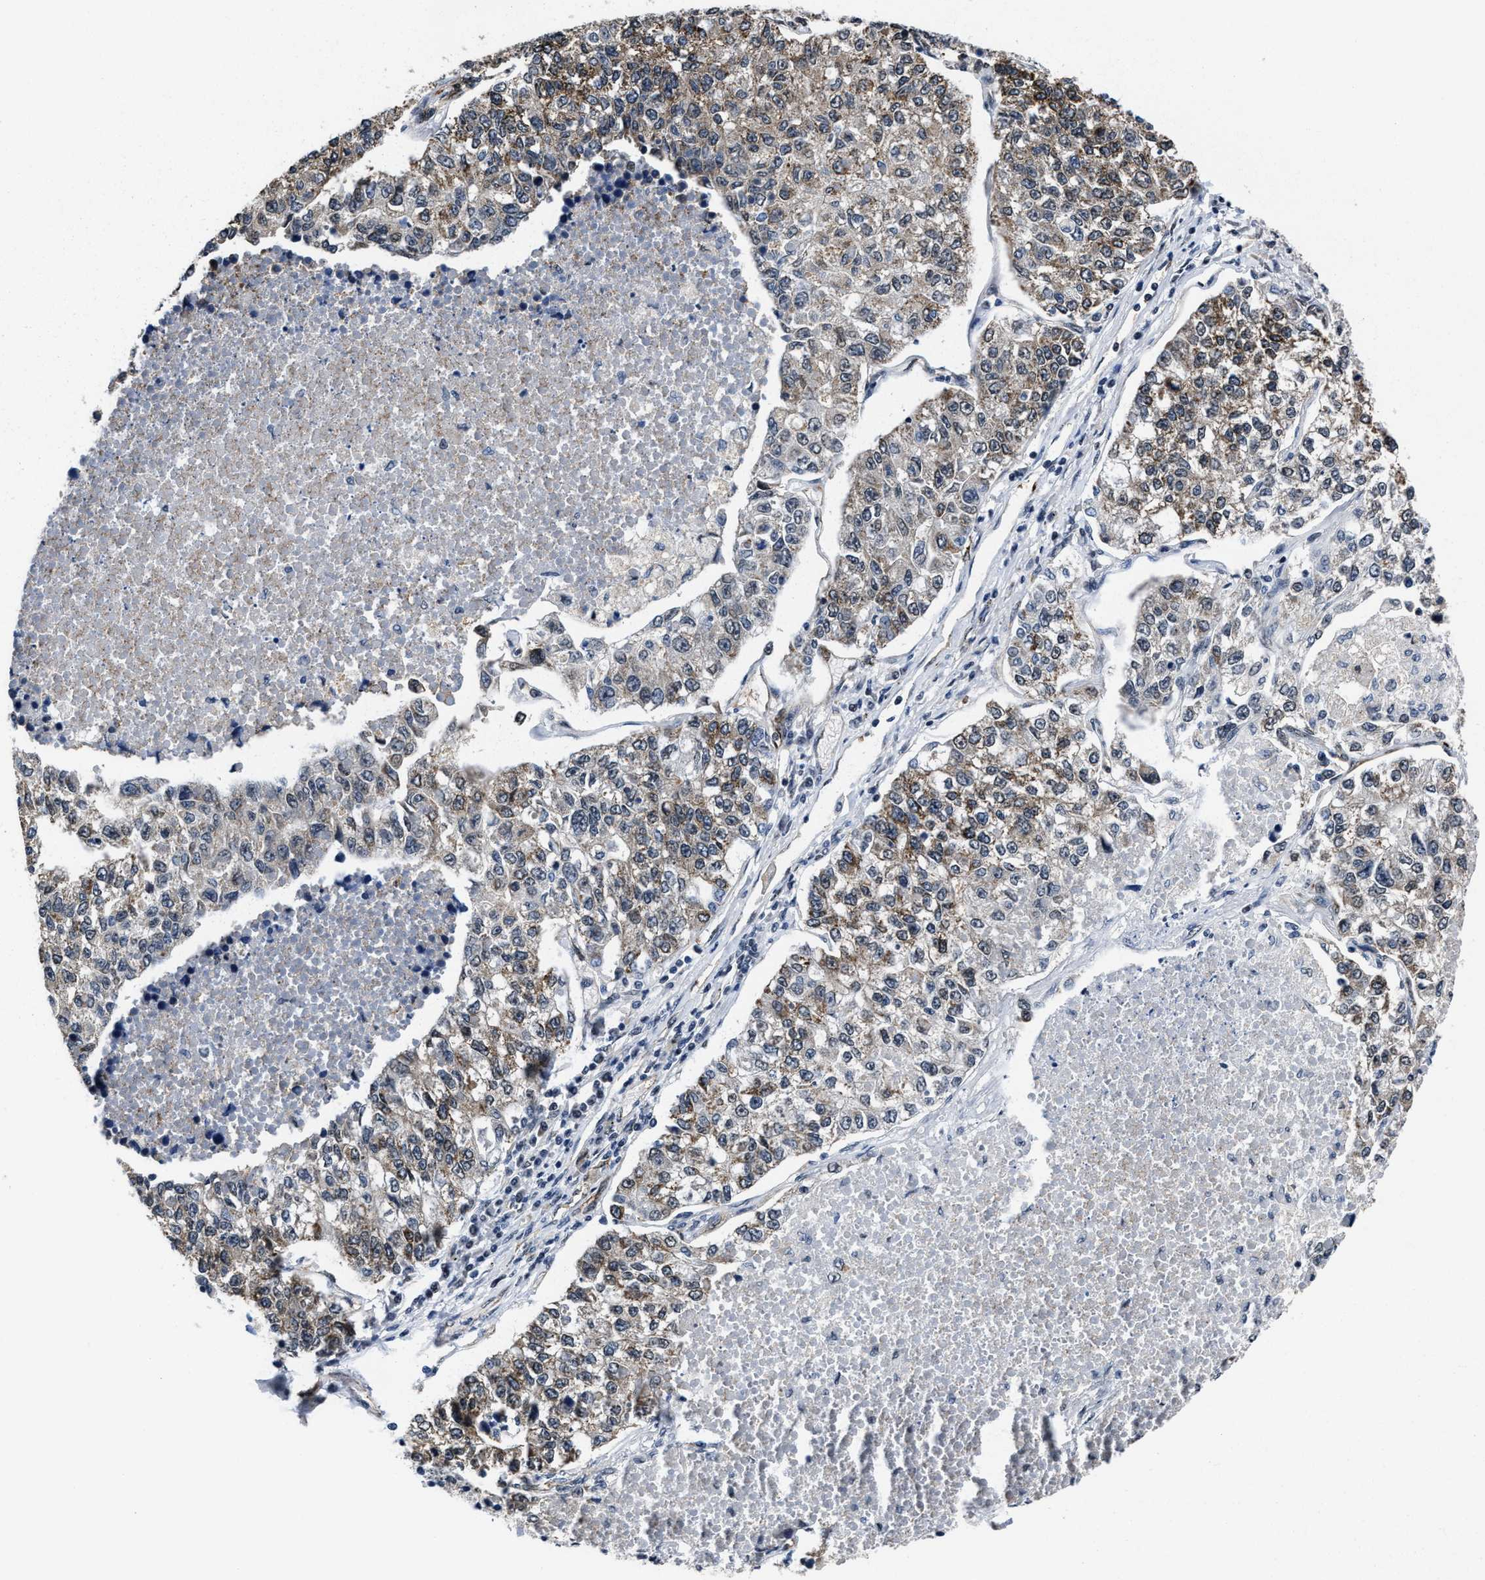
{"staining": {"intensity": "moderate", "quantity": ">75%", "location": "cytoplasmic/membranous"}, "tissue": "lung cancer", "cell_type": "Tumor cells", "image_type": "cancer", "snomed": [{"axis": "morphology", "description": "Adenocarcinoma, NOS"}, {"axis": "topography", "description": "Lung"}], "caption": "A high-resolution photomicrograph shows immunohistochemistry staining of lung adenocarcinoma, which exhibits moderate cytoplasmic/membranous expression in approximately >75% of tumor cells.", "gene": "MARCKSL1", "patient": {"sex": "male", "age": 49}}